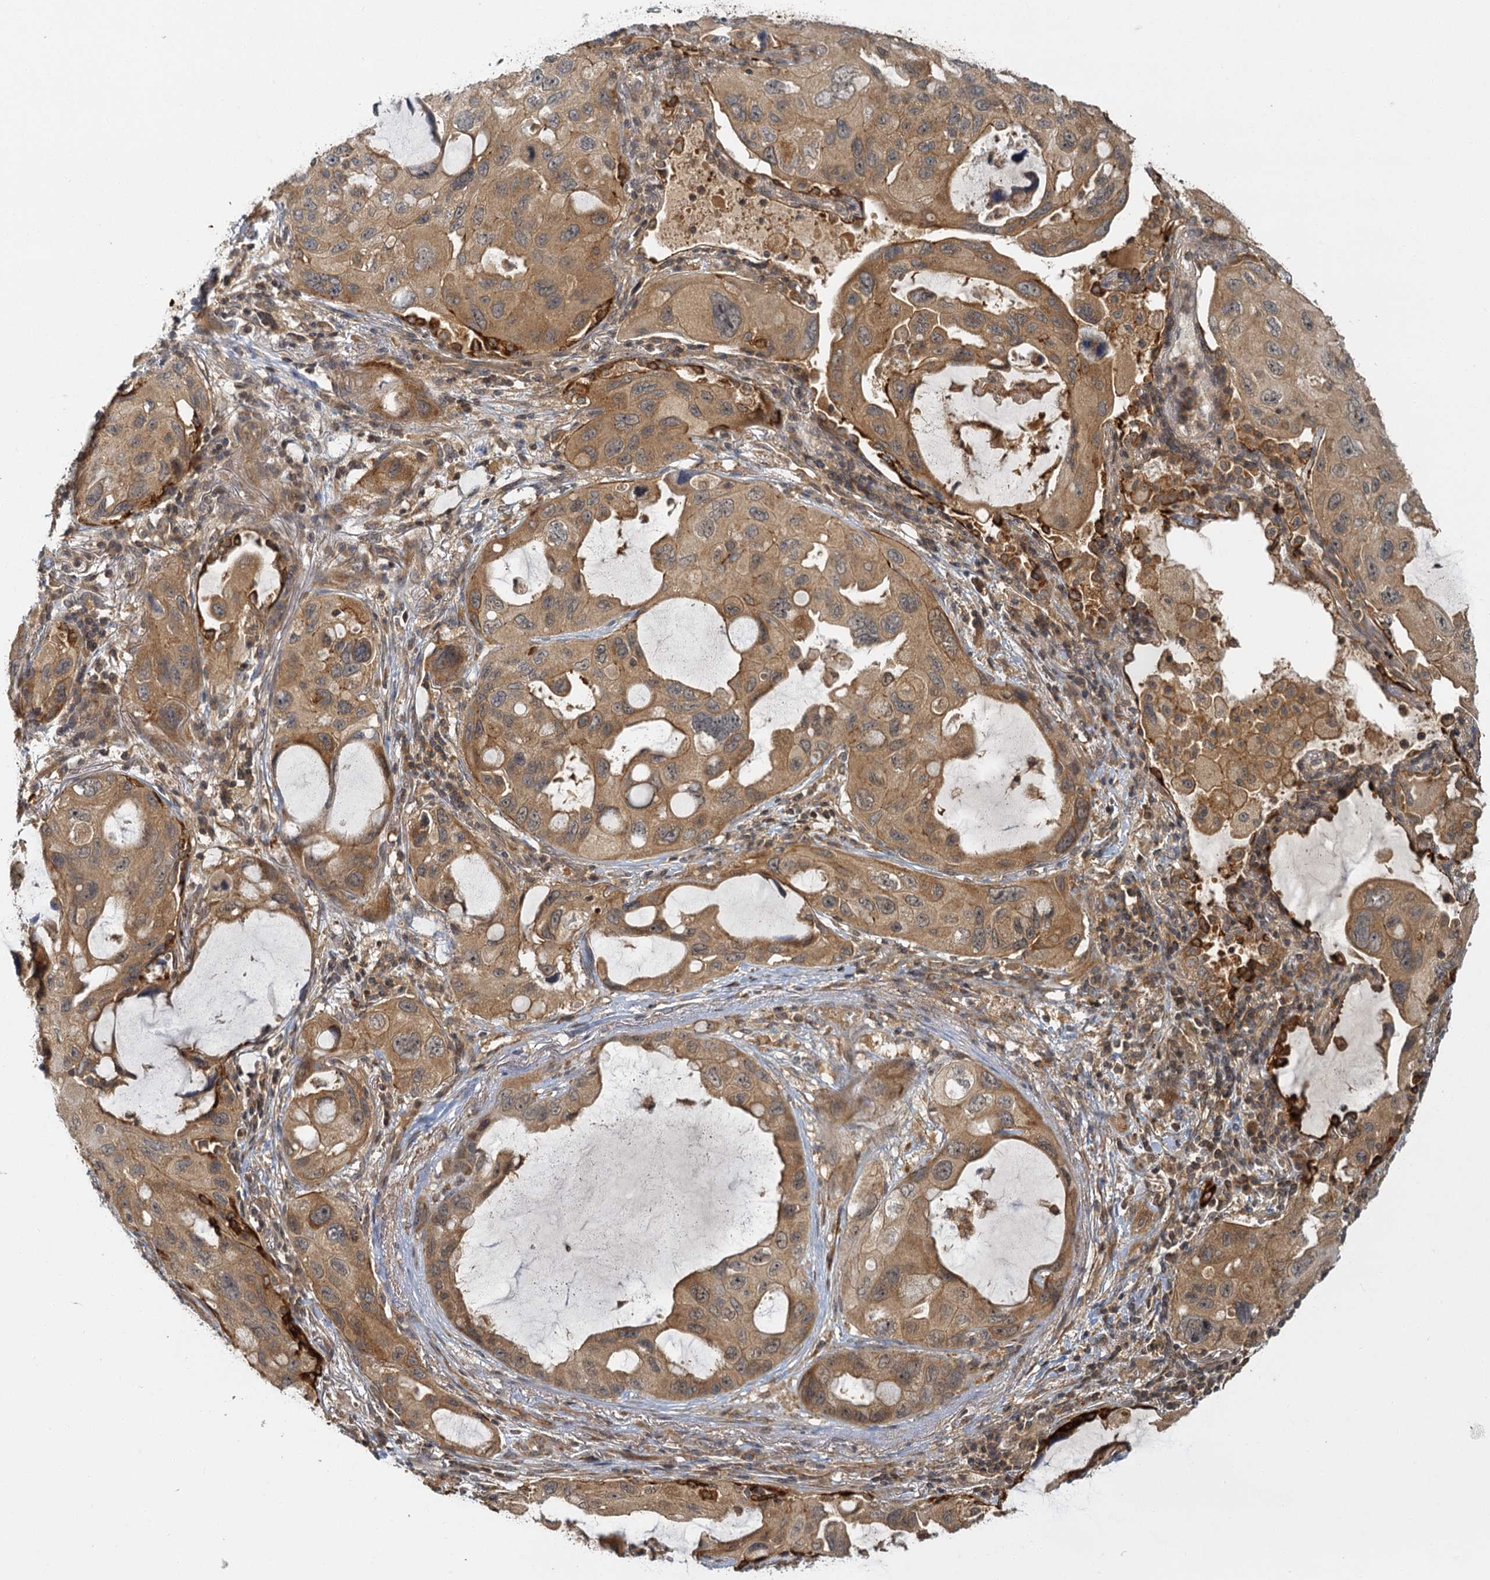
{"staining": {"intensity": "moderate", "quantity": ">75%", "location": "cytoplasmic/membranous"}, "tissue": "lung cancer", "cell_type": "Tumor cells", "image_type": "cancer", "snomed": [{"axis": "morphology", "description": "Squamous cell carcinoma, NOS"}, {"axis": "topography", "description": "Lung"}], "caption": "DAB immunohistochemical staining of human squamous cell carcinoma (lung) displays moderate cytoplasmic/membranous protein staining in about >75% of tumor cells.", "gene": "ZNF549", "patient": {"sex": "female", "age": 73}}